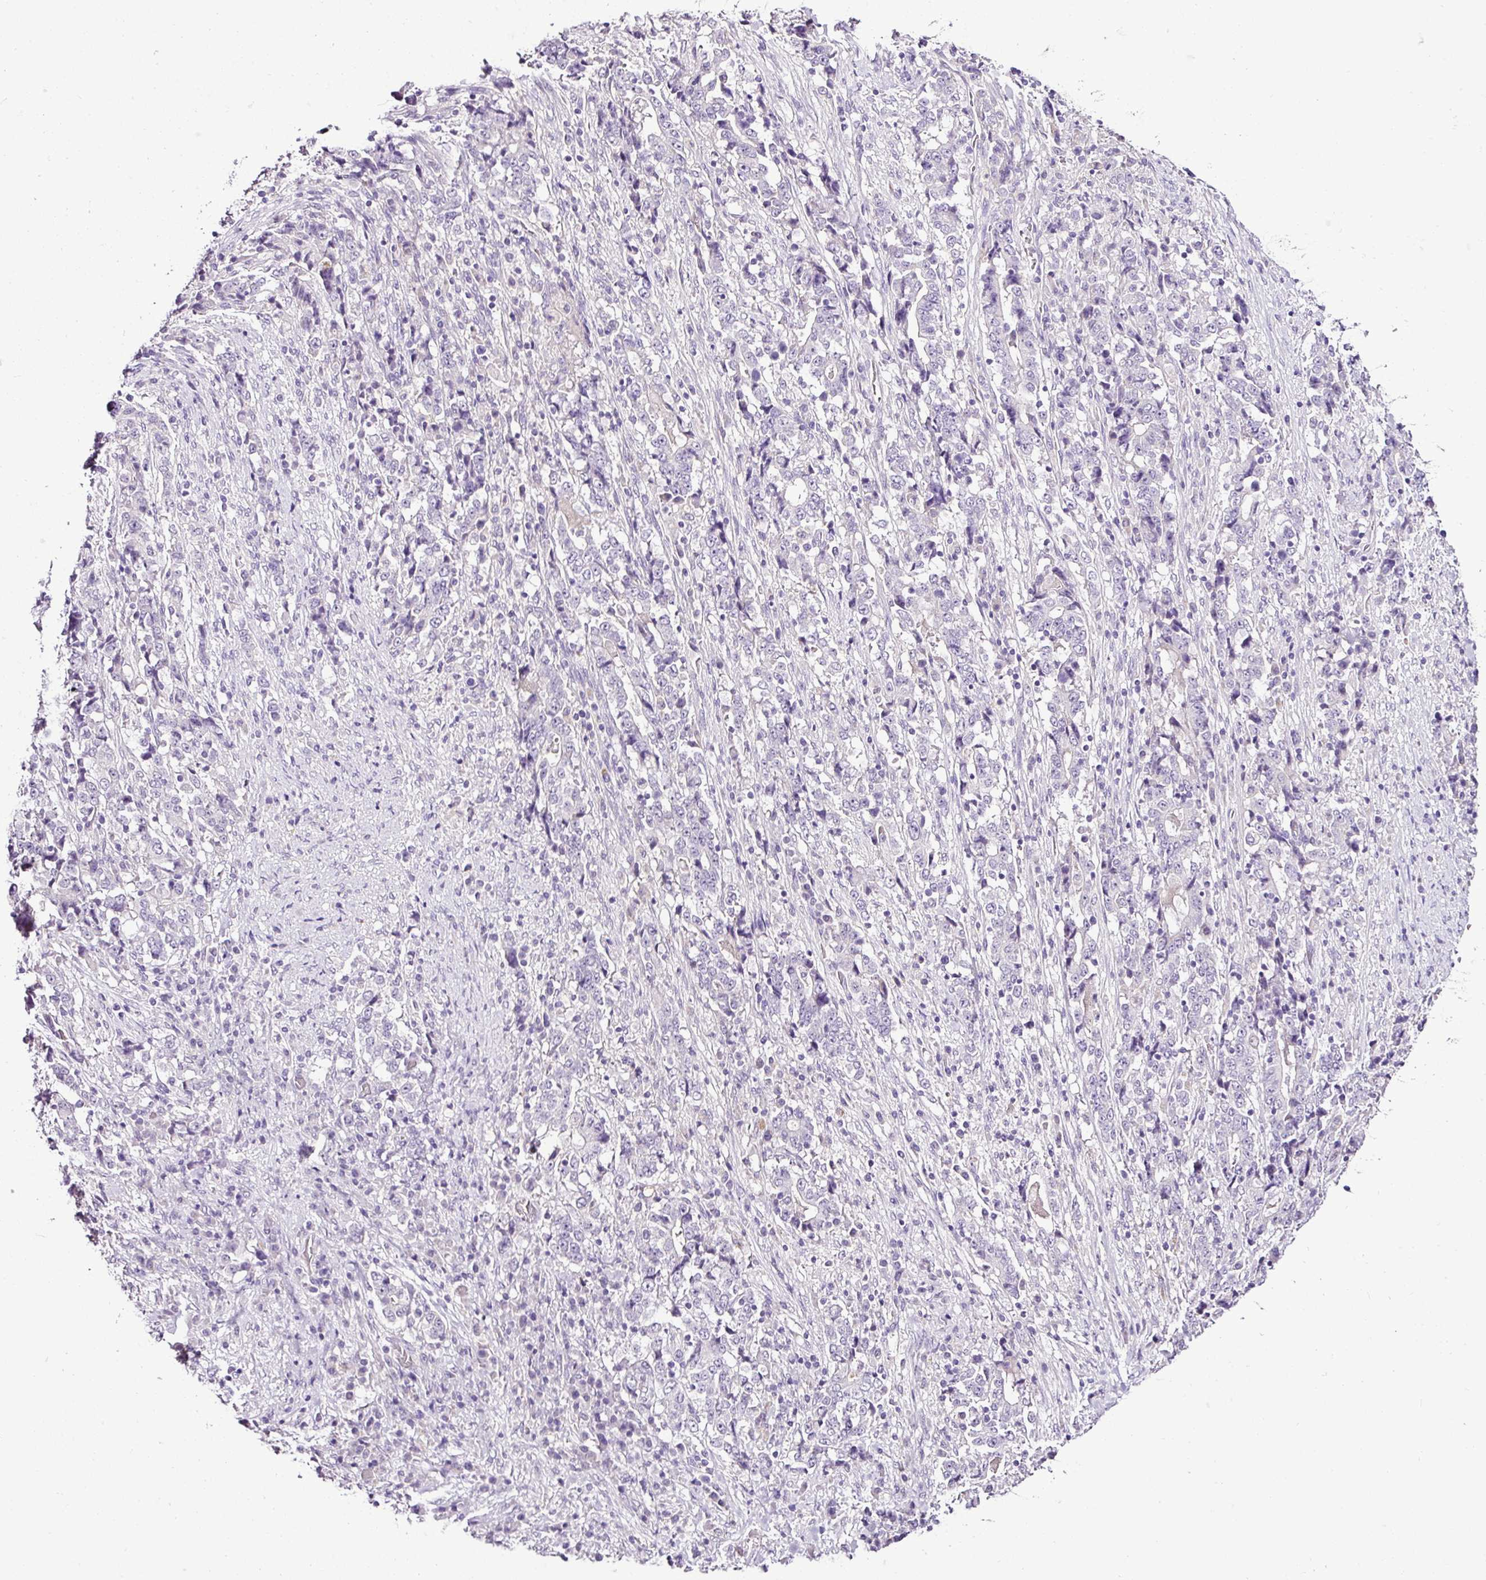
{"staining": {"intensity": "negative", "quantity": "none", "location": "none"}, "tissue": "stomach cancer", "cell_type": "Tumor cells", "image_type": "cancer", "snomed": [{"axis": "morphology", "description": "Normal tissue, NOS"}, {"axis": "morphology", "description": "Adenocarcinoma, NOS"}, {"axis": "topography", "description": "Stomach, upper"}, {"axis": "topography", "description": "Stomach"}], "caption": "Immunohistochemistry image of human stomach cancer stained for a protein (brown), which reveals no expression in tumor cells.", "gene": "ESR1", "patient": {"sex": "male", "age": 59}}